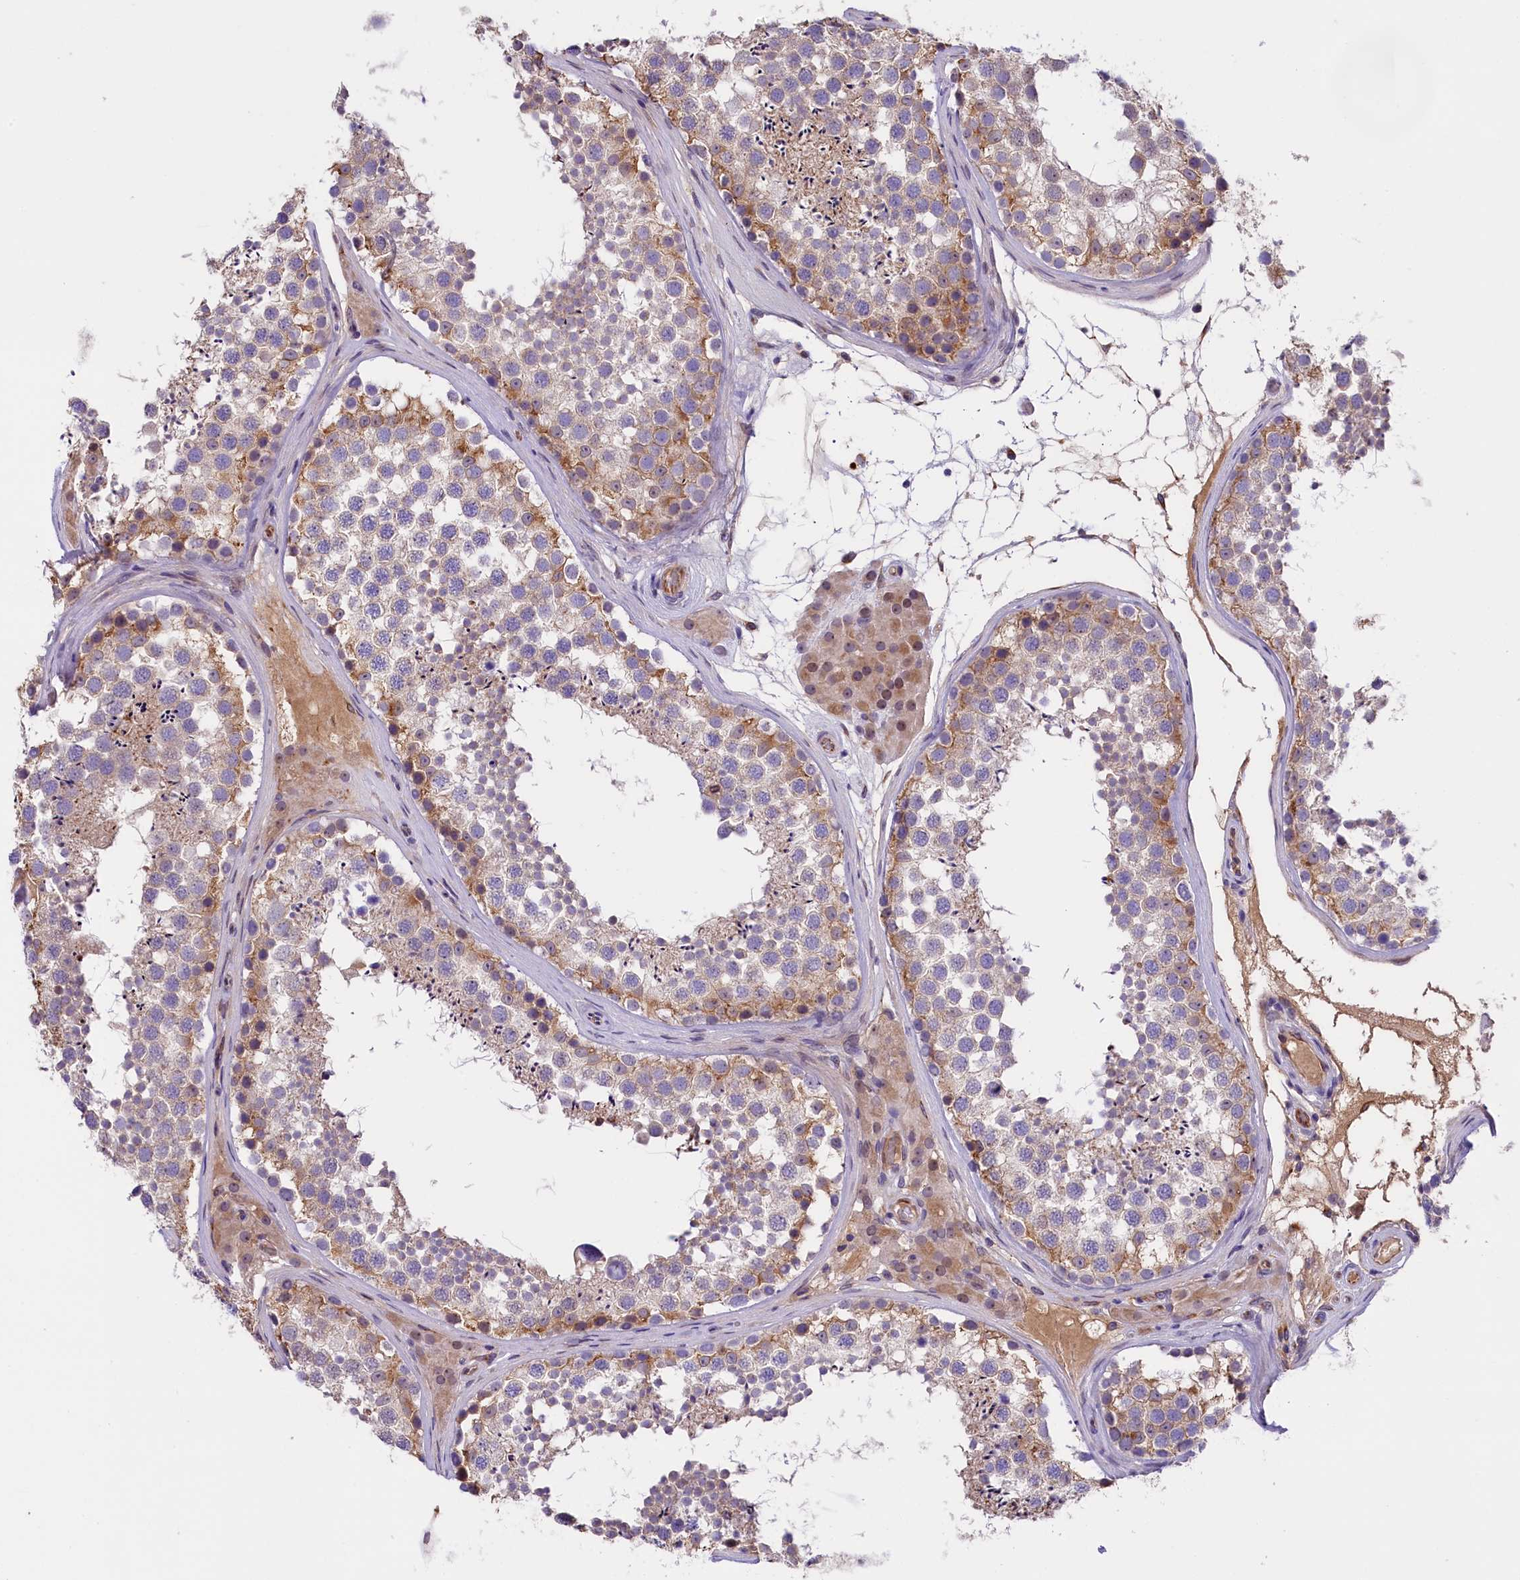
{"staining": {"intensity": "moderate", "quantity": "<25%", "location": "cytoplasmic/membranous"}, "tissue": "testis", "cell_type": "Cells in seminiferous ducts", "image_type": "normal", "snomed": [{"axis": "morphology", "description": "Normal tissue, NOS"}, {"axis": "topography", "description": "Testis"}], "caption": "Protein expression analysis of normal human testis reveals moderate cytoplasmic/membranous positivity in approximately <25% of cells in seminiferous ducts. (IHC, brightfield microscopy, high magnification).", "gene": "CCDC32", "patient": {"sex": "male", "age": 46}}